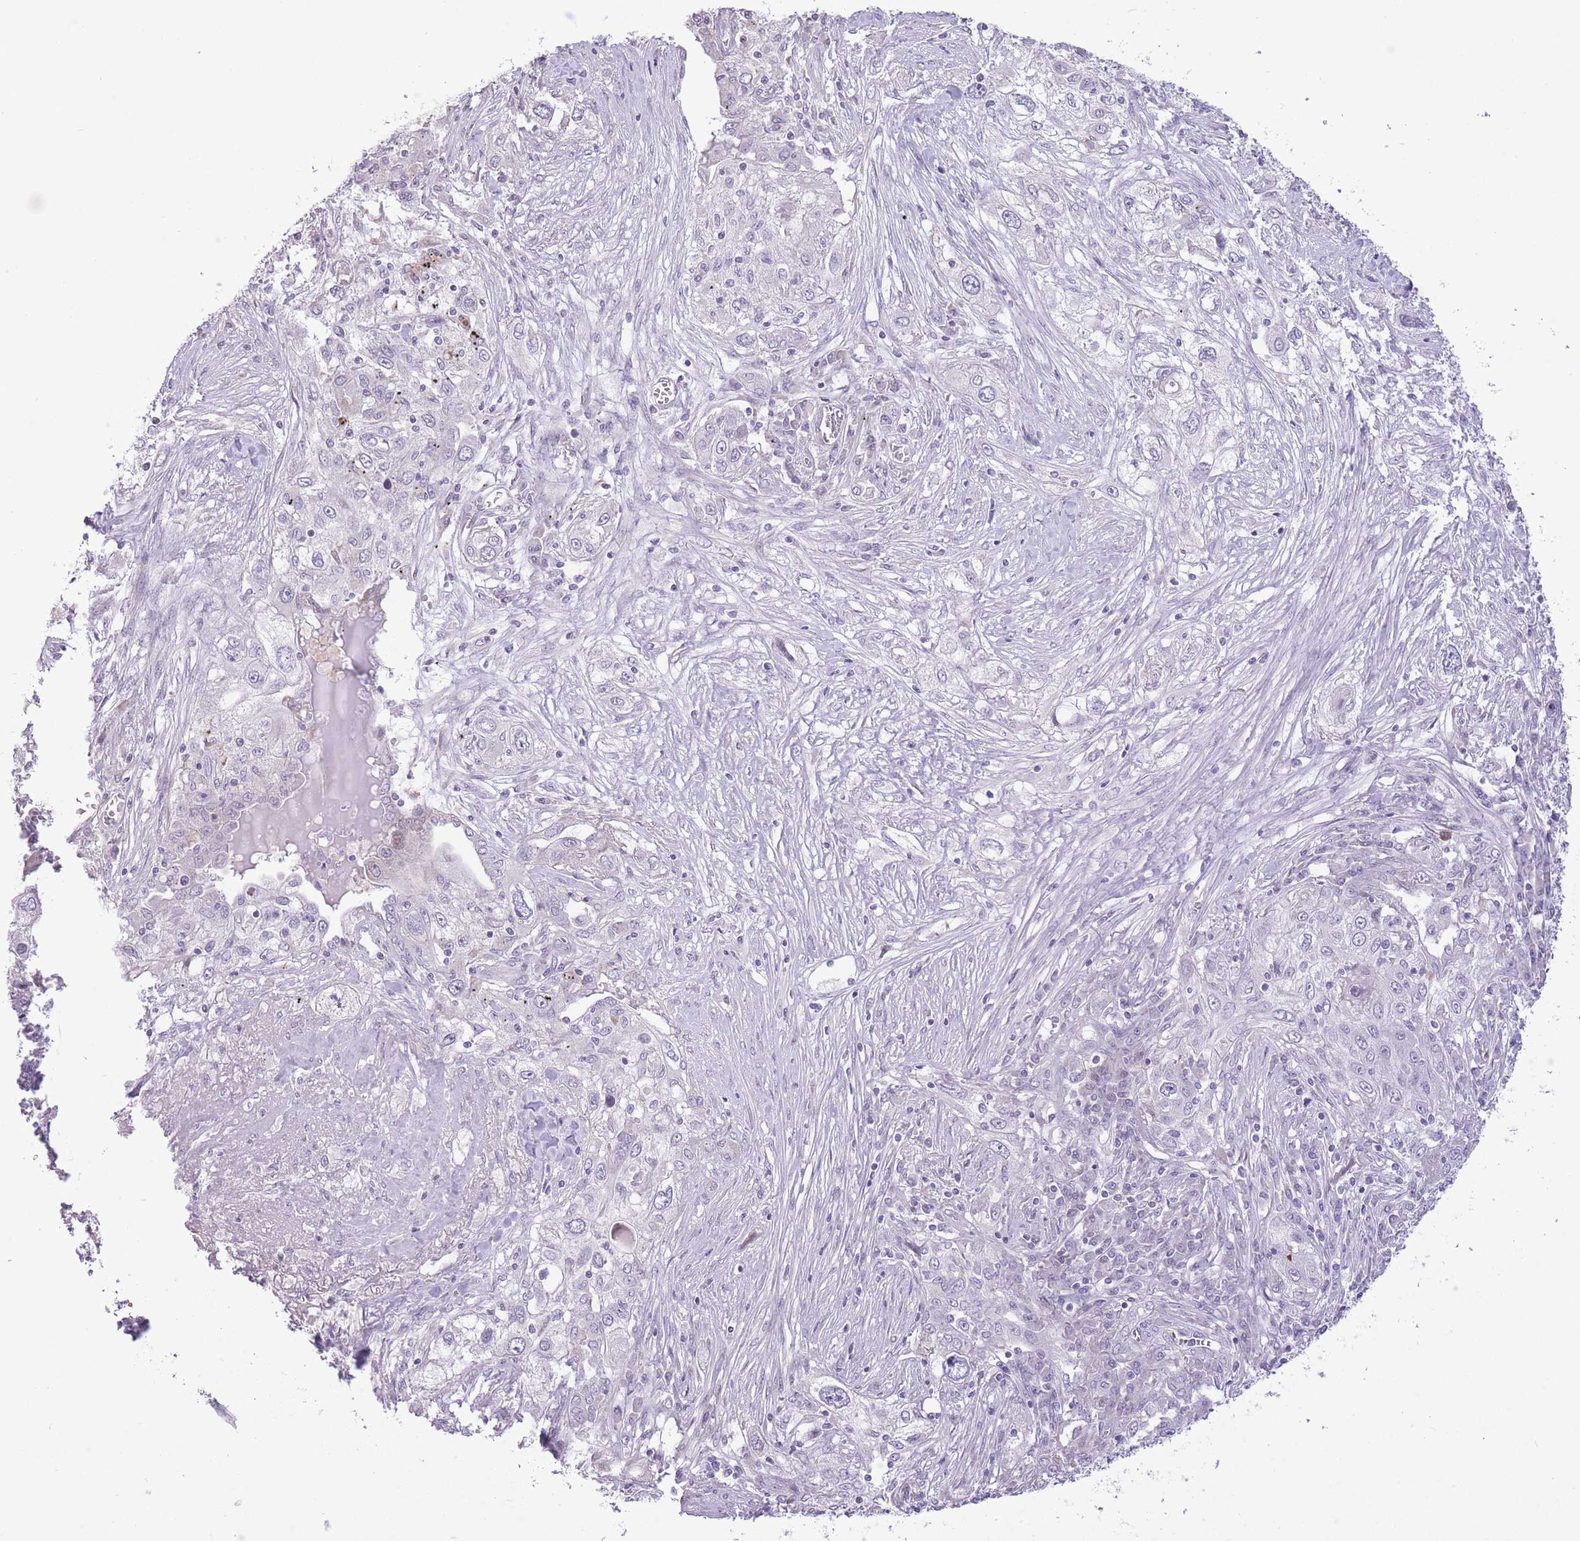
{"staining": {"intensity": "negative", "quantity": "none", "location": "none"}, "tissue": "lung cancer", "cell_type": "Tumor cells", "image_type": "cancer", "snomed": [{"axis": "morphology", "description": "Squamous cell carcinoma, NOS"}, {"axis": "topography", "description": "Lung"}], "caption": "The micrograph reveals no significant expression in tumor cells of lung squamous cell carcinoma.", "gene": "WDR70", "patient": {"sex": "female", "age": 69}}